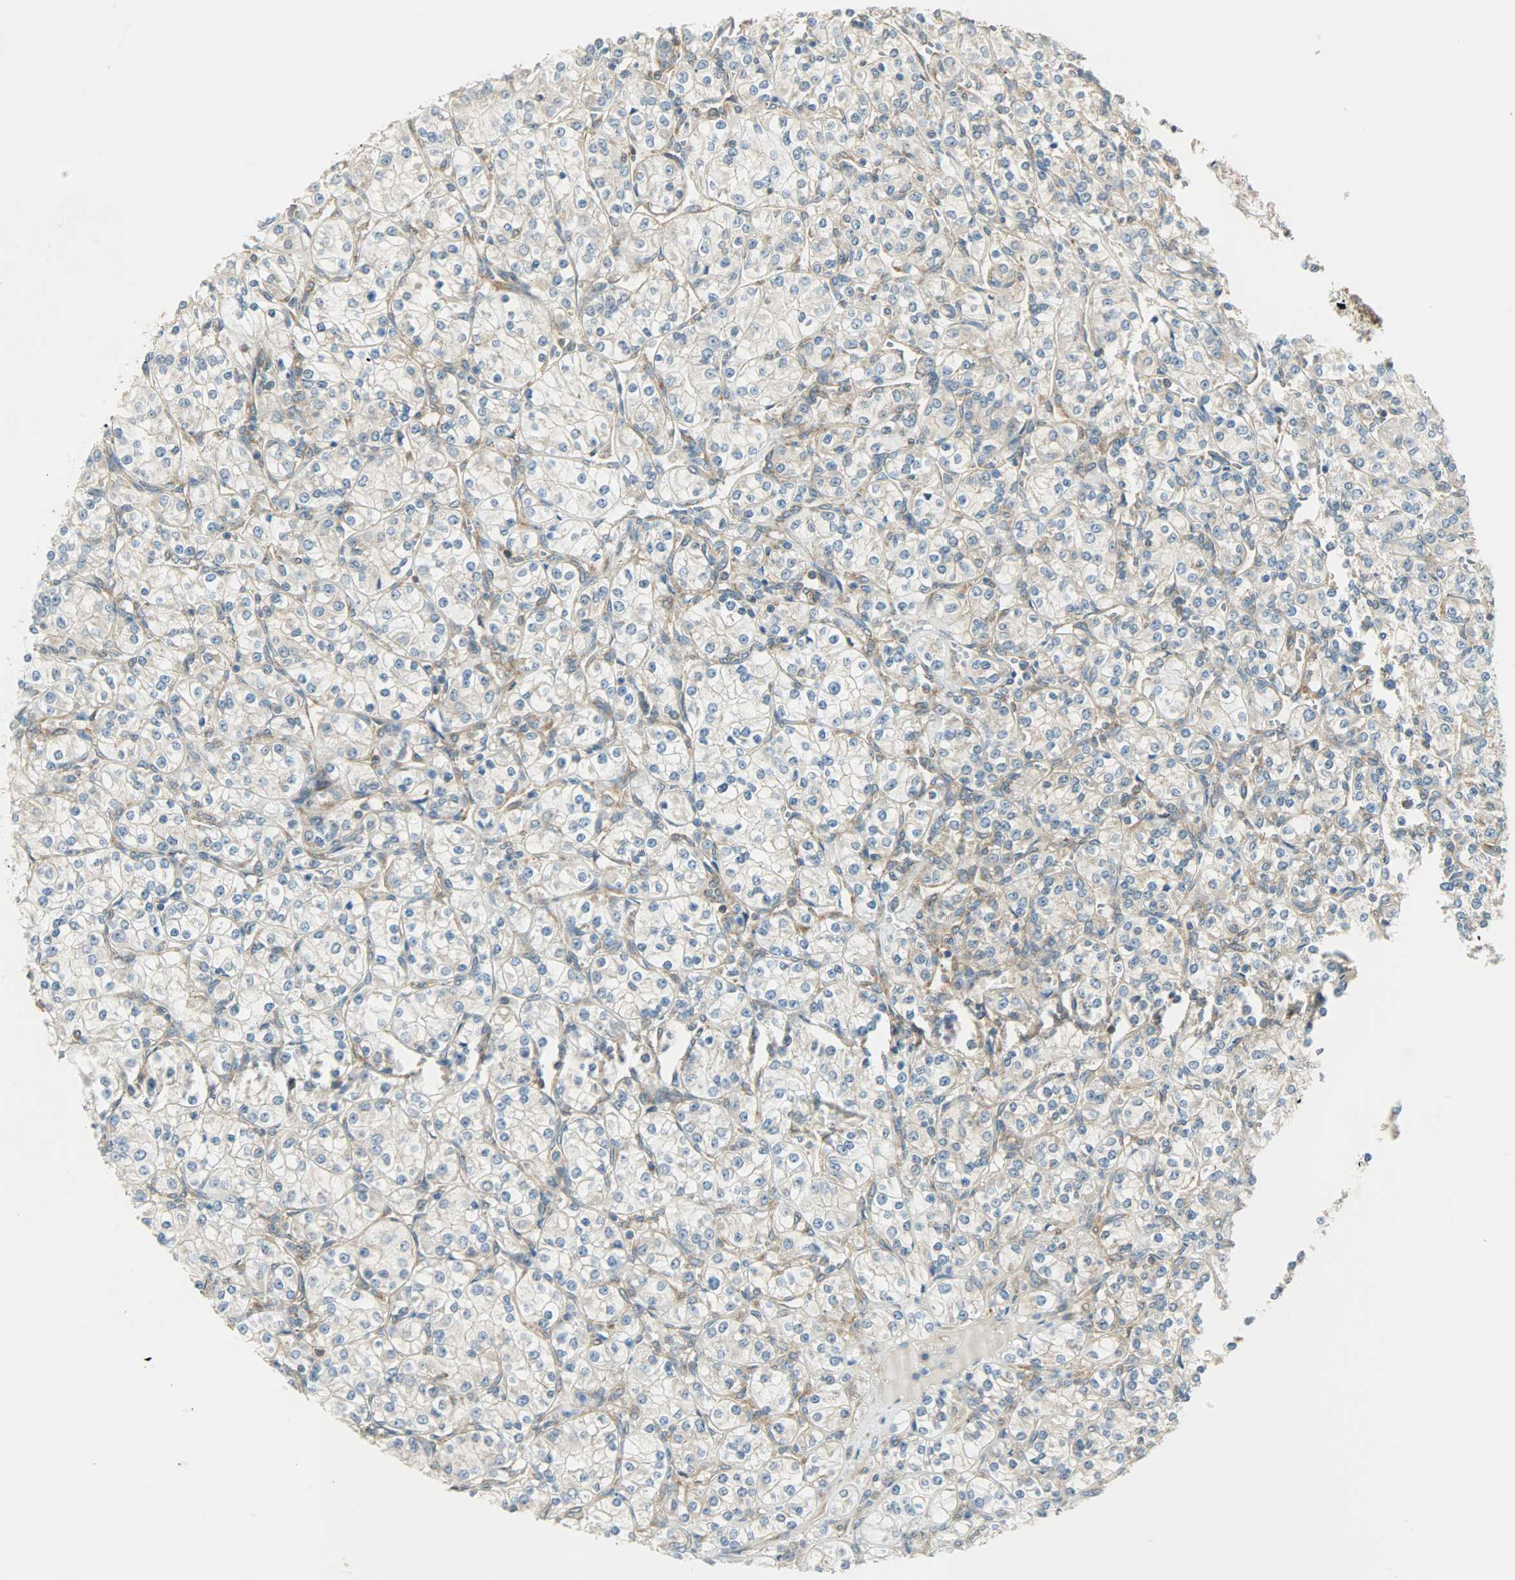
{"staining": {"intensity": "weak", "quantity": "25%-75%", "location": "cytoplasmic/membranous"}, "tissue": "renal cancer", "cell_type": "Tumor cells", "image_type": "cancer", "snomed": [{"axis": "morphology", "description": "Adenocarcinoma, NOS"}, {"axis": "topography", "description": "Kidney"}], "caption": "Brown immunohistochemical staining in adenocarcinoma (renal) displays weak cytoplasmic/membranous positivity in about 25%-75% of tumor cells.", "gene": "TSC22D2", "patient": {"sex": "male", "age": 77}}